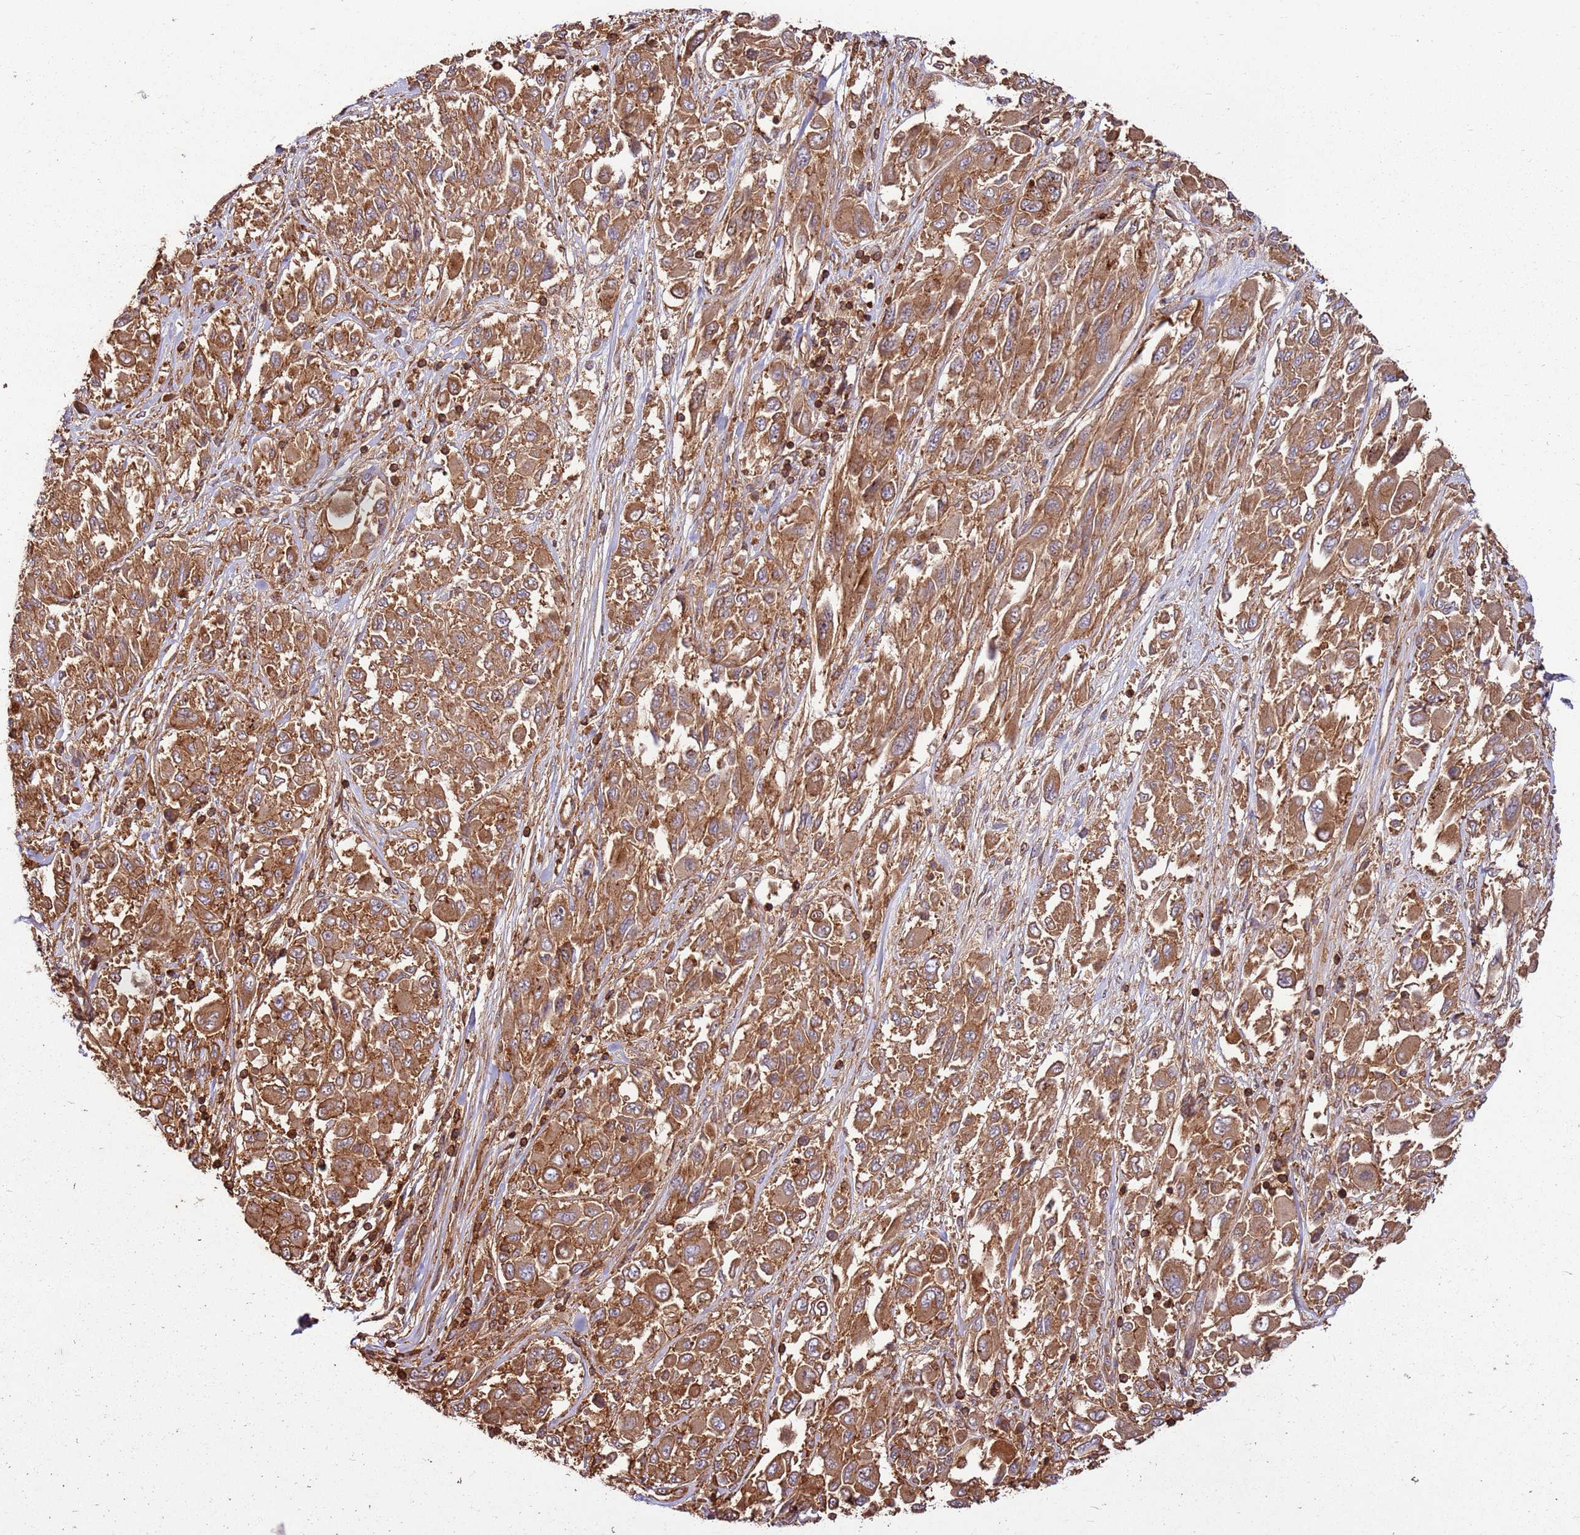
{"staining": {"intensity": "moderate", "quantity": ">75%", "location": "cytoplasmic/membranous"}, "tissue": "melanoma", "cell_type": "Tumor cells", "image_type": "cancer", "snomed": [{"axis": "morphology", "description": "Malignant melanoma, NOS"}, {"axis": "topography", "description": "Skin"}], "caption": "IHC of melanoma shows medium levels of moderate cytoplasmic/membranous staining in about >75% of tumor cells.", "gene": "ACVR2A", "patient": {"sex": "female", "age": 91}}